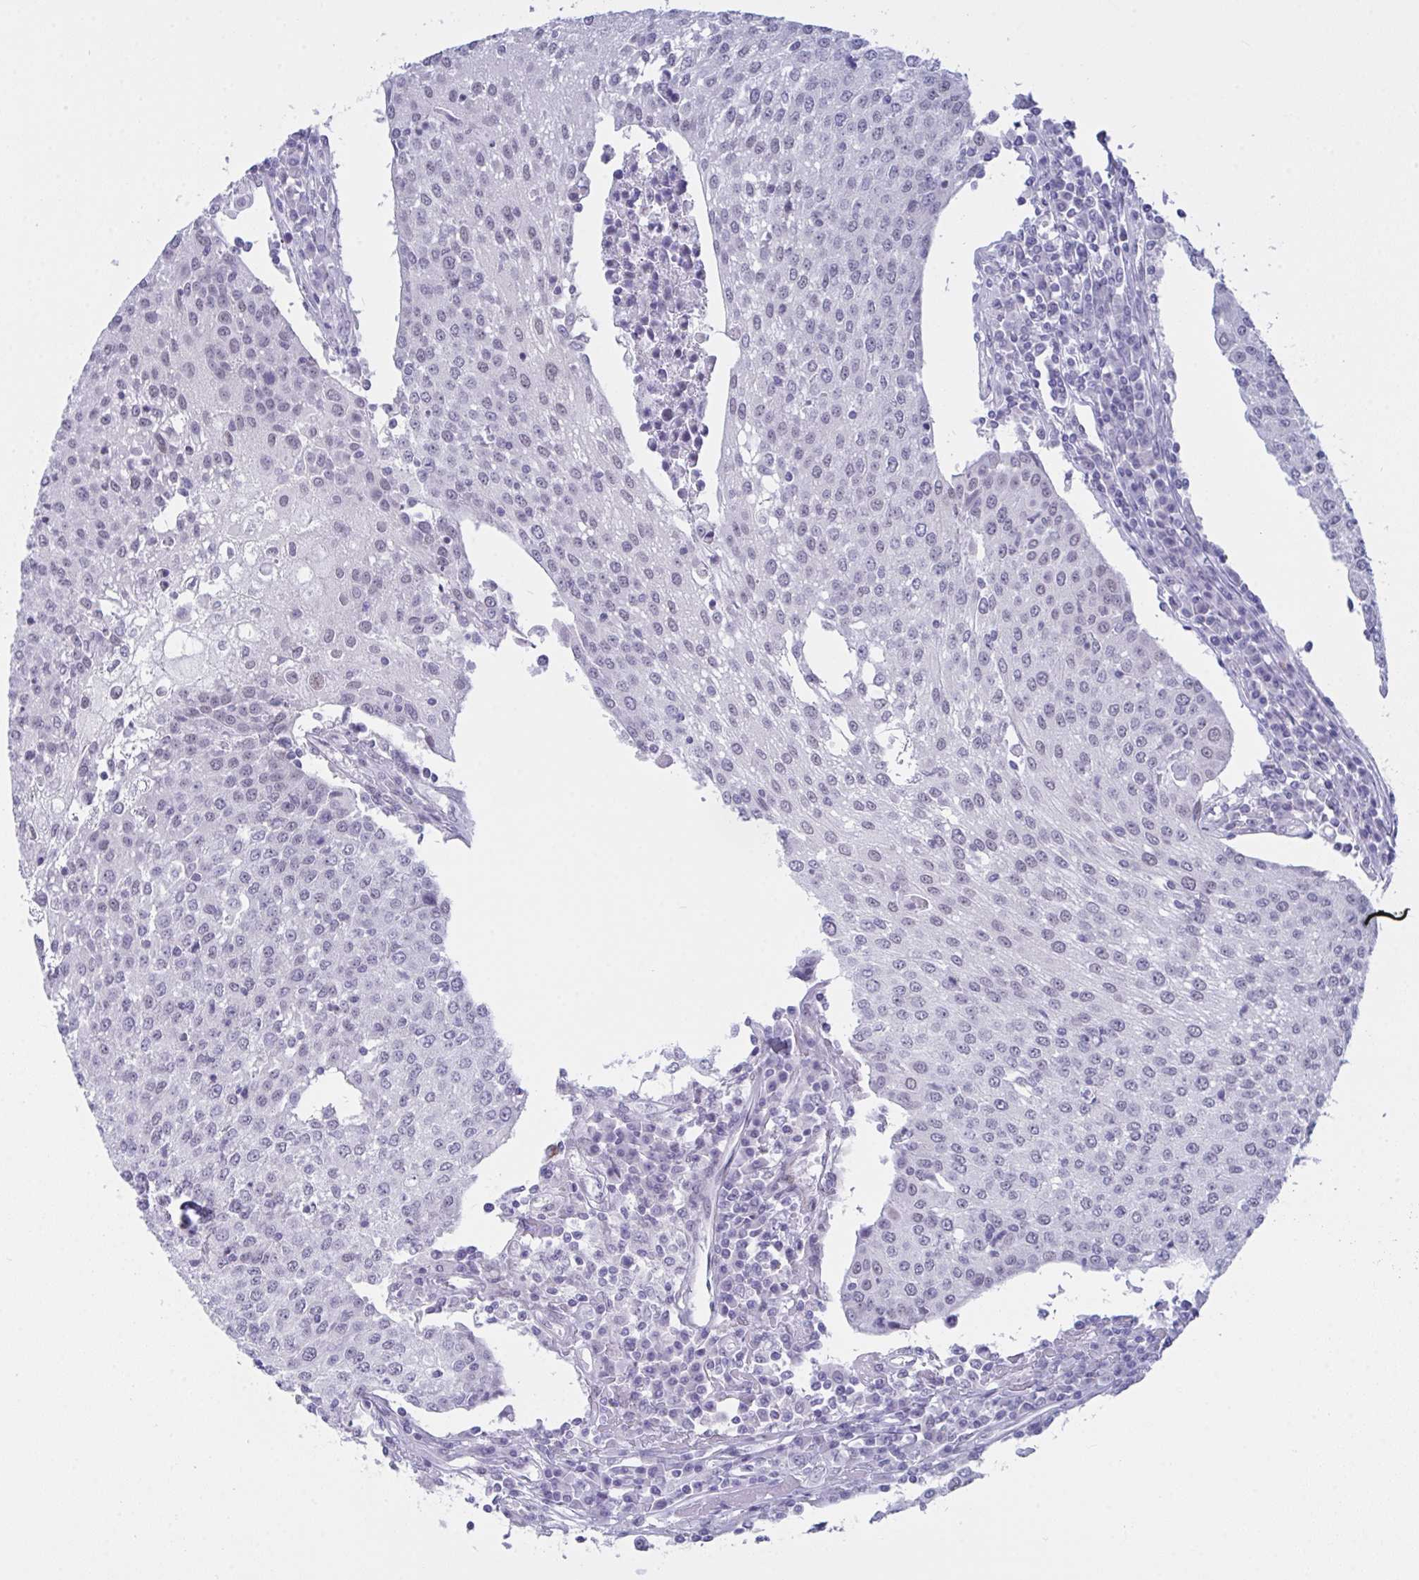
{"staining": {"intensity": "negative", "quantity": "none", "location": "none"}, "tissue": "urothelial cancer", "cell_type": "Tumor cells", "image_type": "cancer", "snomed": [{"axis": "morphology", "description": "Urothelial carcinoma, High grade"}, {"axis": "topography", "description": "Urinary bladder"}], "caption": "The IHC histopathology image has no significant staining in tumor cells of urothelial cancer tissue.", "gene": "FBXL22", "patient": {"sex": "female", "age": 85}}